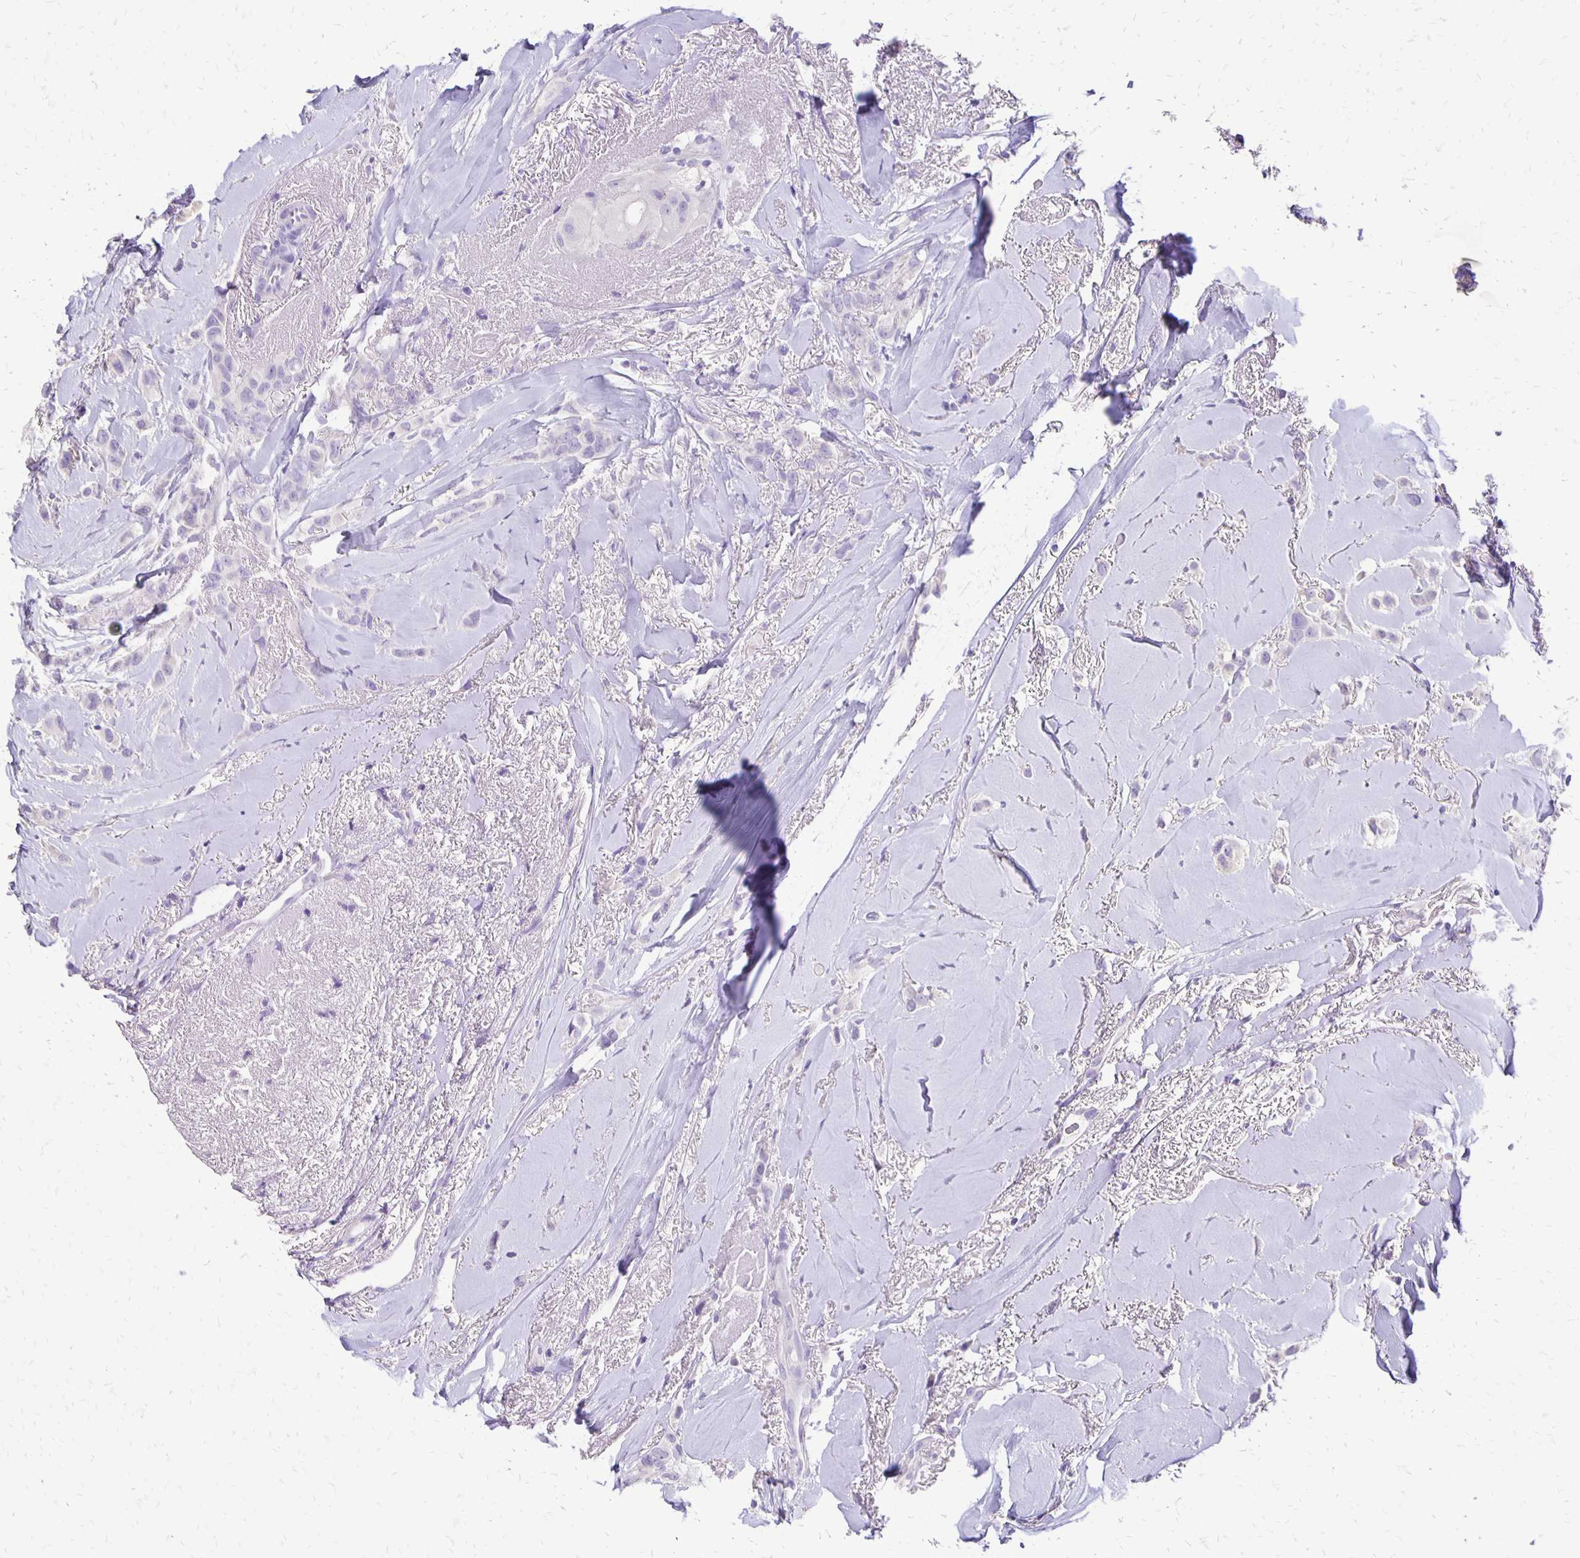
{"staining": {"intensity": "negative", "quantity": "none", "location": "none"}, "tissue": "breast cancer", "cell_type": "Tumor cells", "image_type": "cancer", "snomed": [{"axis": "morphology", "description": "Lobular carcinoma"}, {"axis": "topography", "description": "Breast"}], "caption": "Immunohistochemical staining of human breast cancer (lobular carcinoma) exhibits no significant positivity in tumor cells.", "gene": "ANKRD45", "patient": {"sex": "female", "age": 66}}